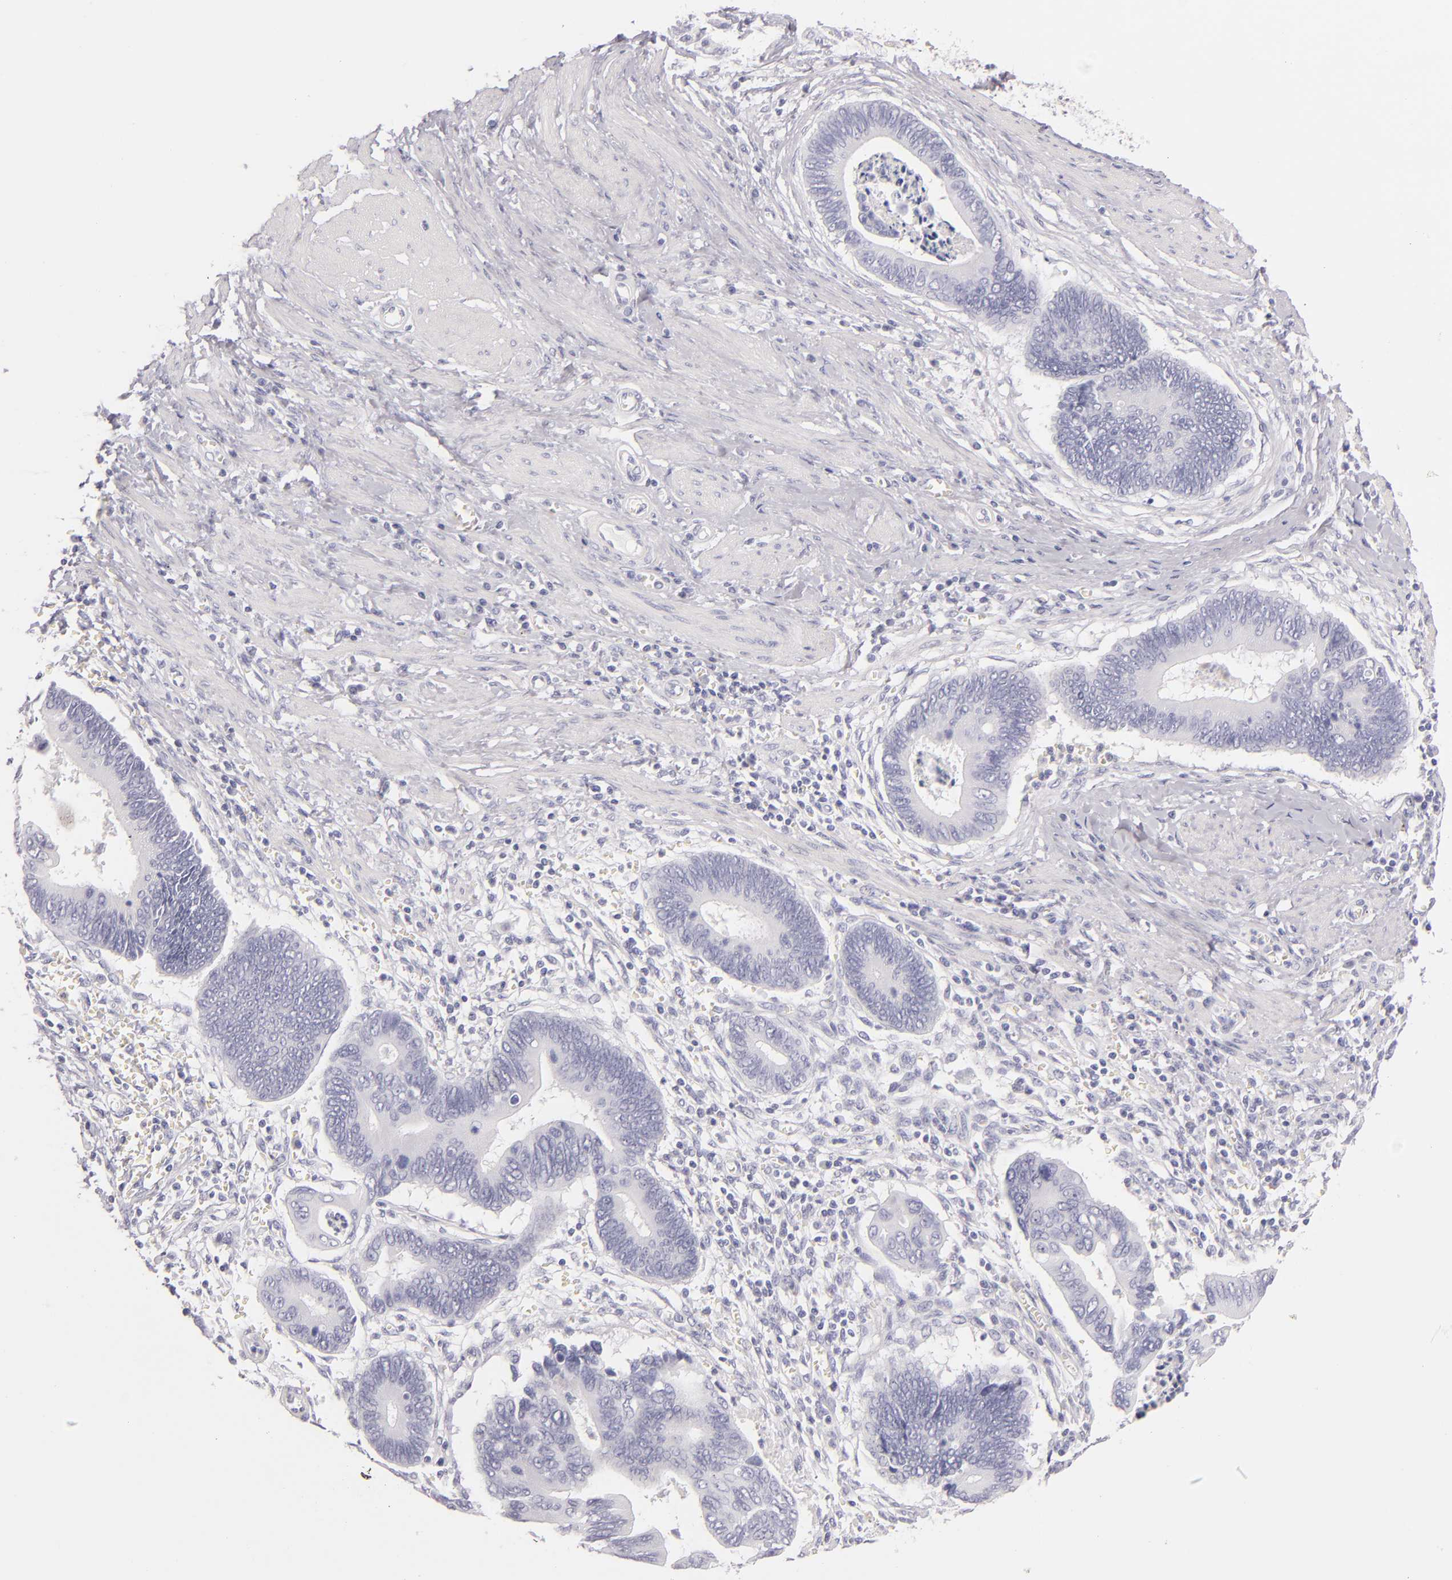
{"staining": {"intensity": "negative", "quantity": "none", "location": "none"}, "tissue": "pancreatic cancer", "cell_type": "Tumor cells", "image_type": "cancer", "snomed": [{"axis": "morphology", "description": "Adenocarcinoma, NOS"}, {"axis": "topography", "description": "Pancreas"}], "caption": "An immunohistochemistry photomicrograph of pancreatic cancer (adenocarcinoma) is shown. There is no staining in tumor cells of pancreatic cancer (adenocarcinoma). (Stains: DAB immunohistochemistry with hematoxylin counter stain, Microscopy: brightfield microscopy at high magnification).", "gene": "FABP1", "patient": {"sex": "female", "age": 70}}